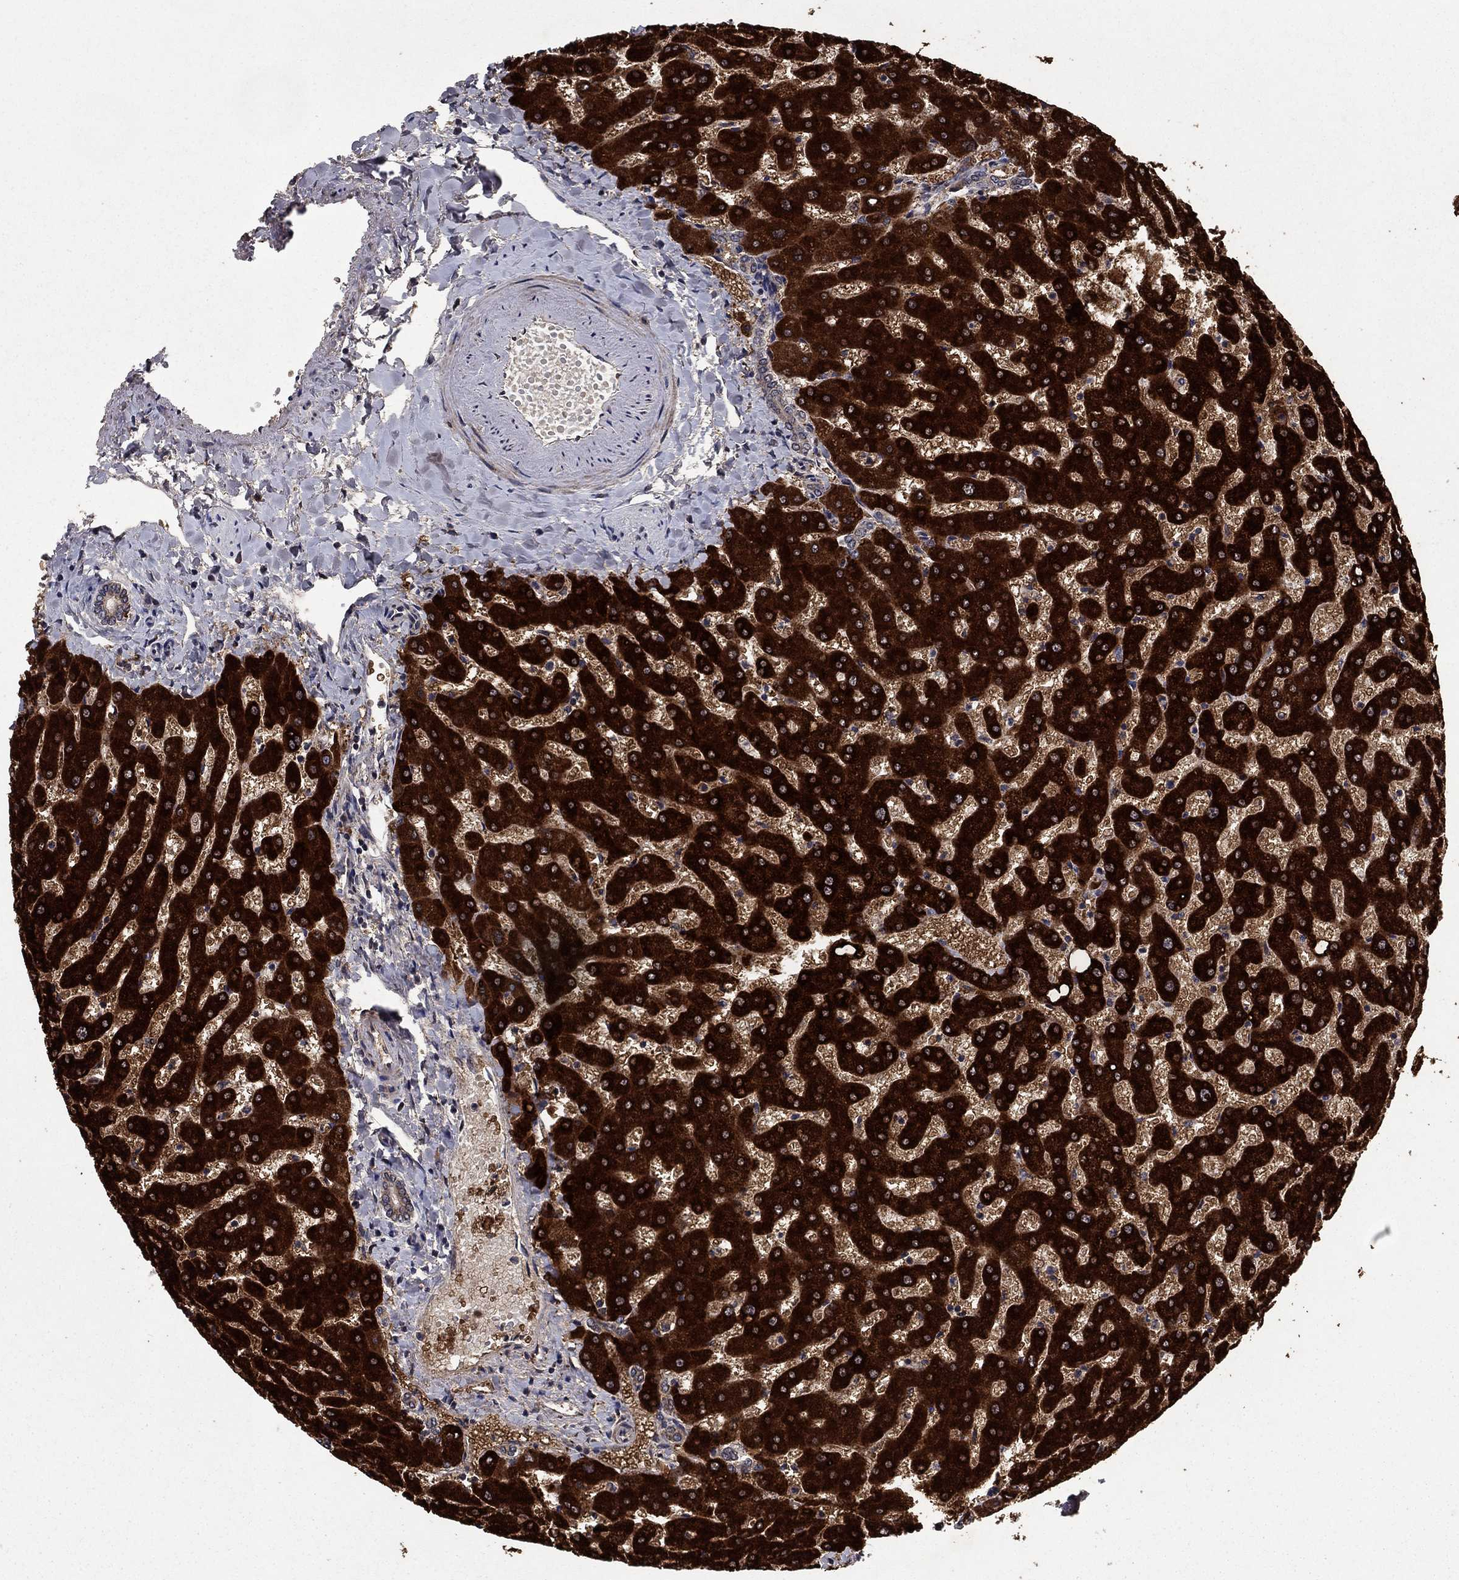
{"staining": {"intensity": "negative", "quantity": "none", "location": "none"}, "tissue": "liver", "cell_type": "Cholangiocytes", "image_type": "normal", "snomed": [{"axis": "morphology", "description": "Normal tissue, NOS"}, {"axis": "topography", "description": "Liver"}], "caption": "Human liver stained for a protein using immunohistochemistry (IHC) shows no expression in cholangiocytes.", "gene": "DHRS1", "patient": {"sex": "female", "age": 50}}